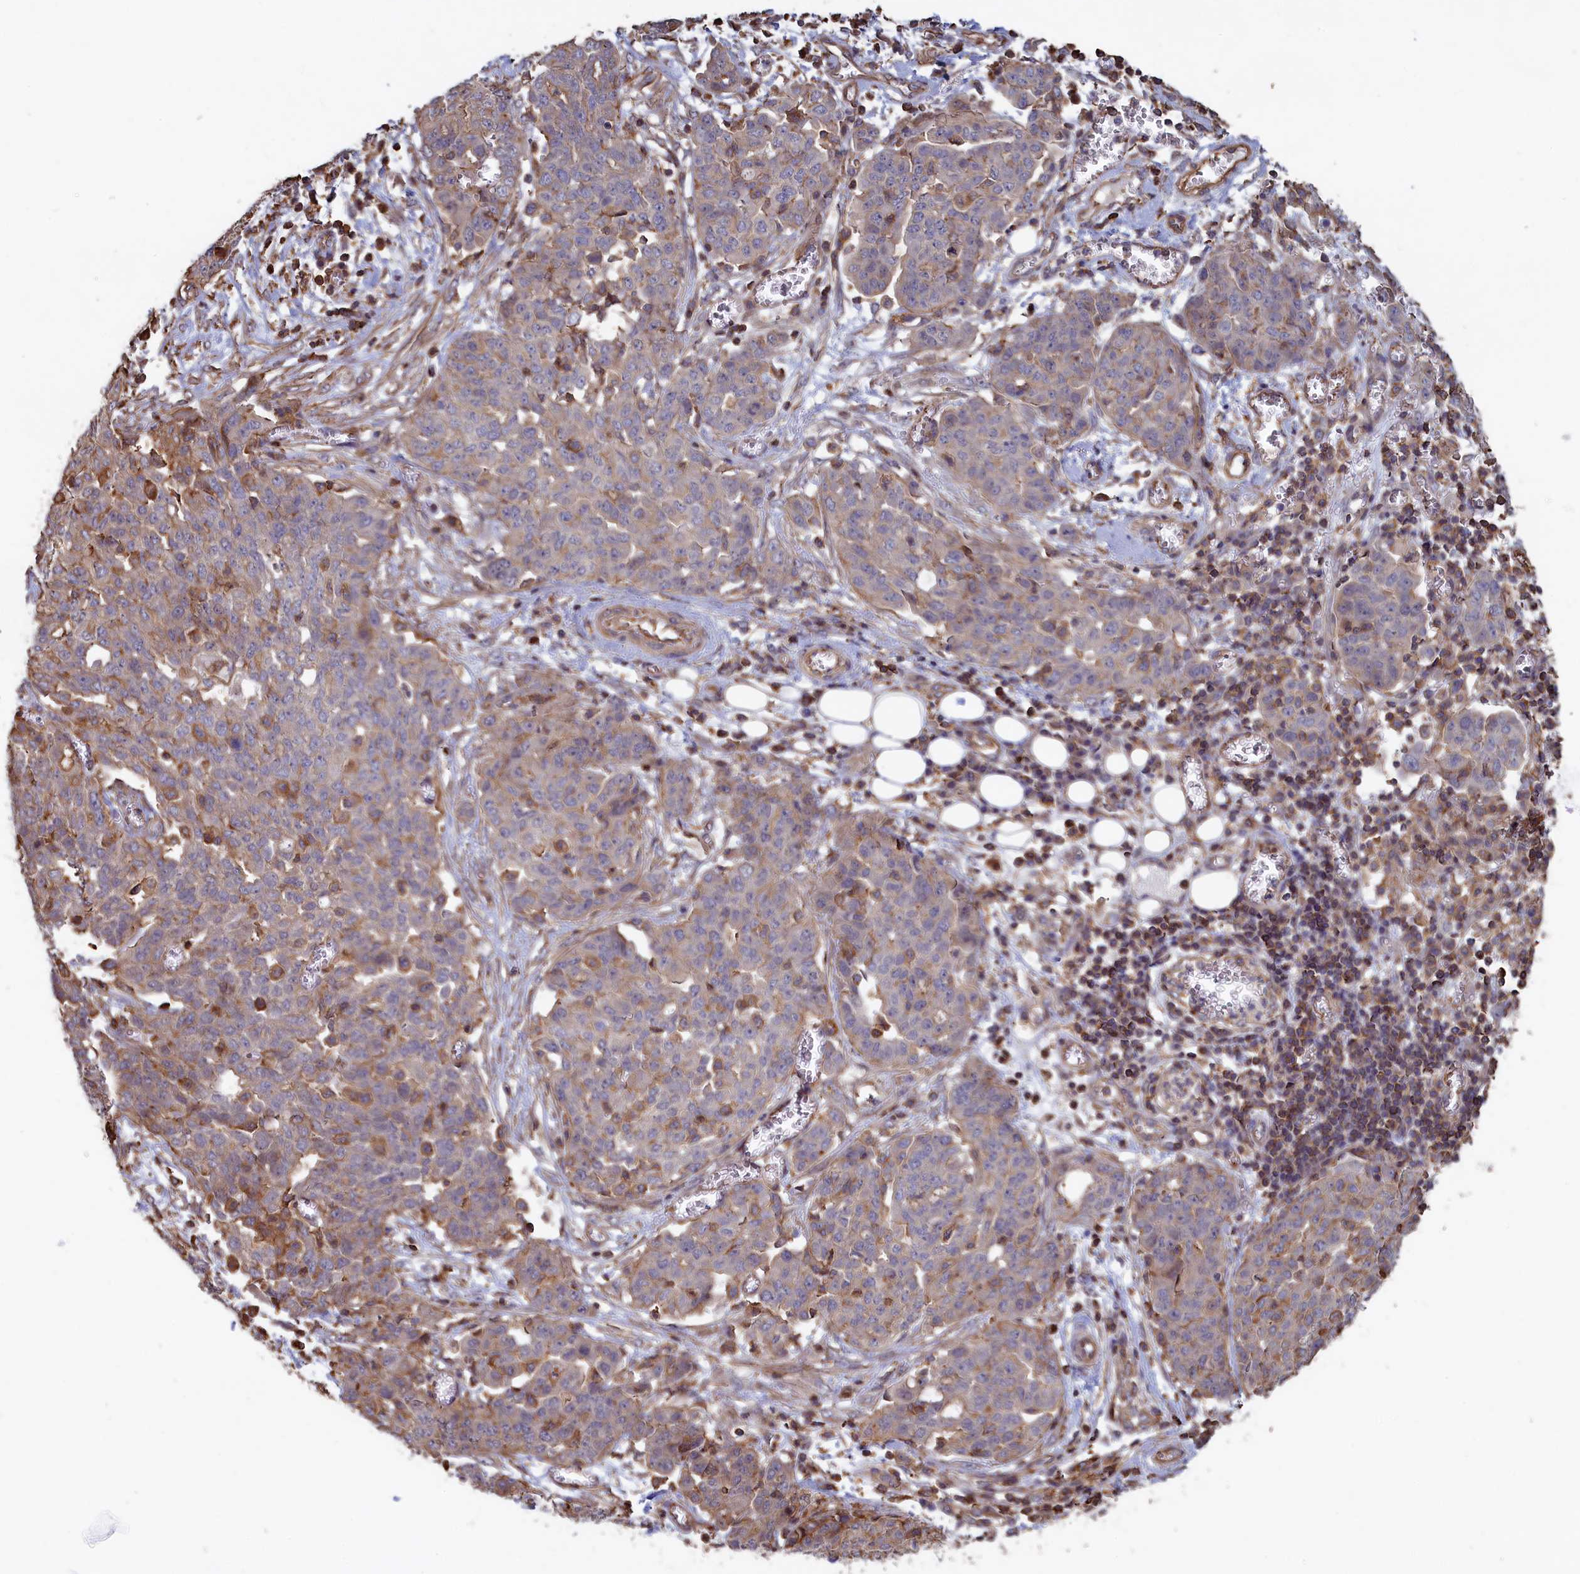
{"staining": {"intensity": "weak", "quantity": "<25%", "location": "cytoplasmic/membranous"}, "tissue": "ovarian cancer", "cell_type": "Tumor cells", "image_type": "cancer", "snomed": [{"axis": "morphology", "description": "Cystadenocarcinoma, serous, NOS"}, {"axis": "topography", "description": "Soft tissue"}, {"axis": "topography", "description": "Ovary"}], "caption": "The micrograph demonstrates no staining of tumor cells in serous cystadenocarcinoma (ovarian). (DAB IHC with hematoxylin counter stain).", "gene": "ANKRD27", "patient": {"sex": "female", "age": 57}}